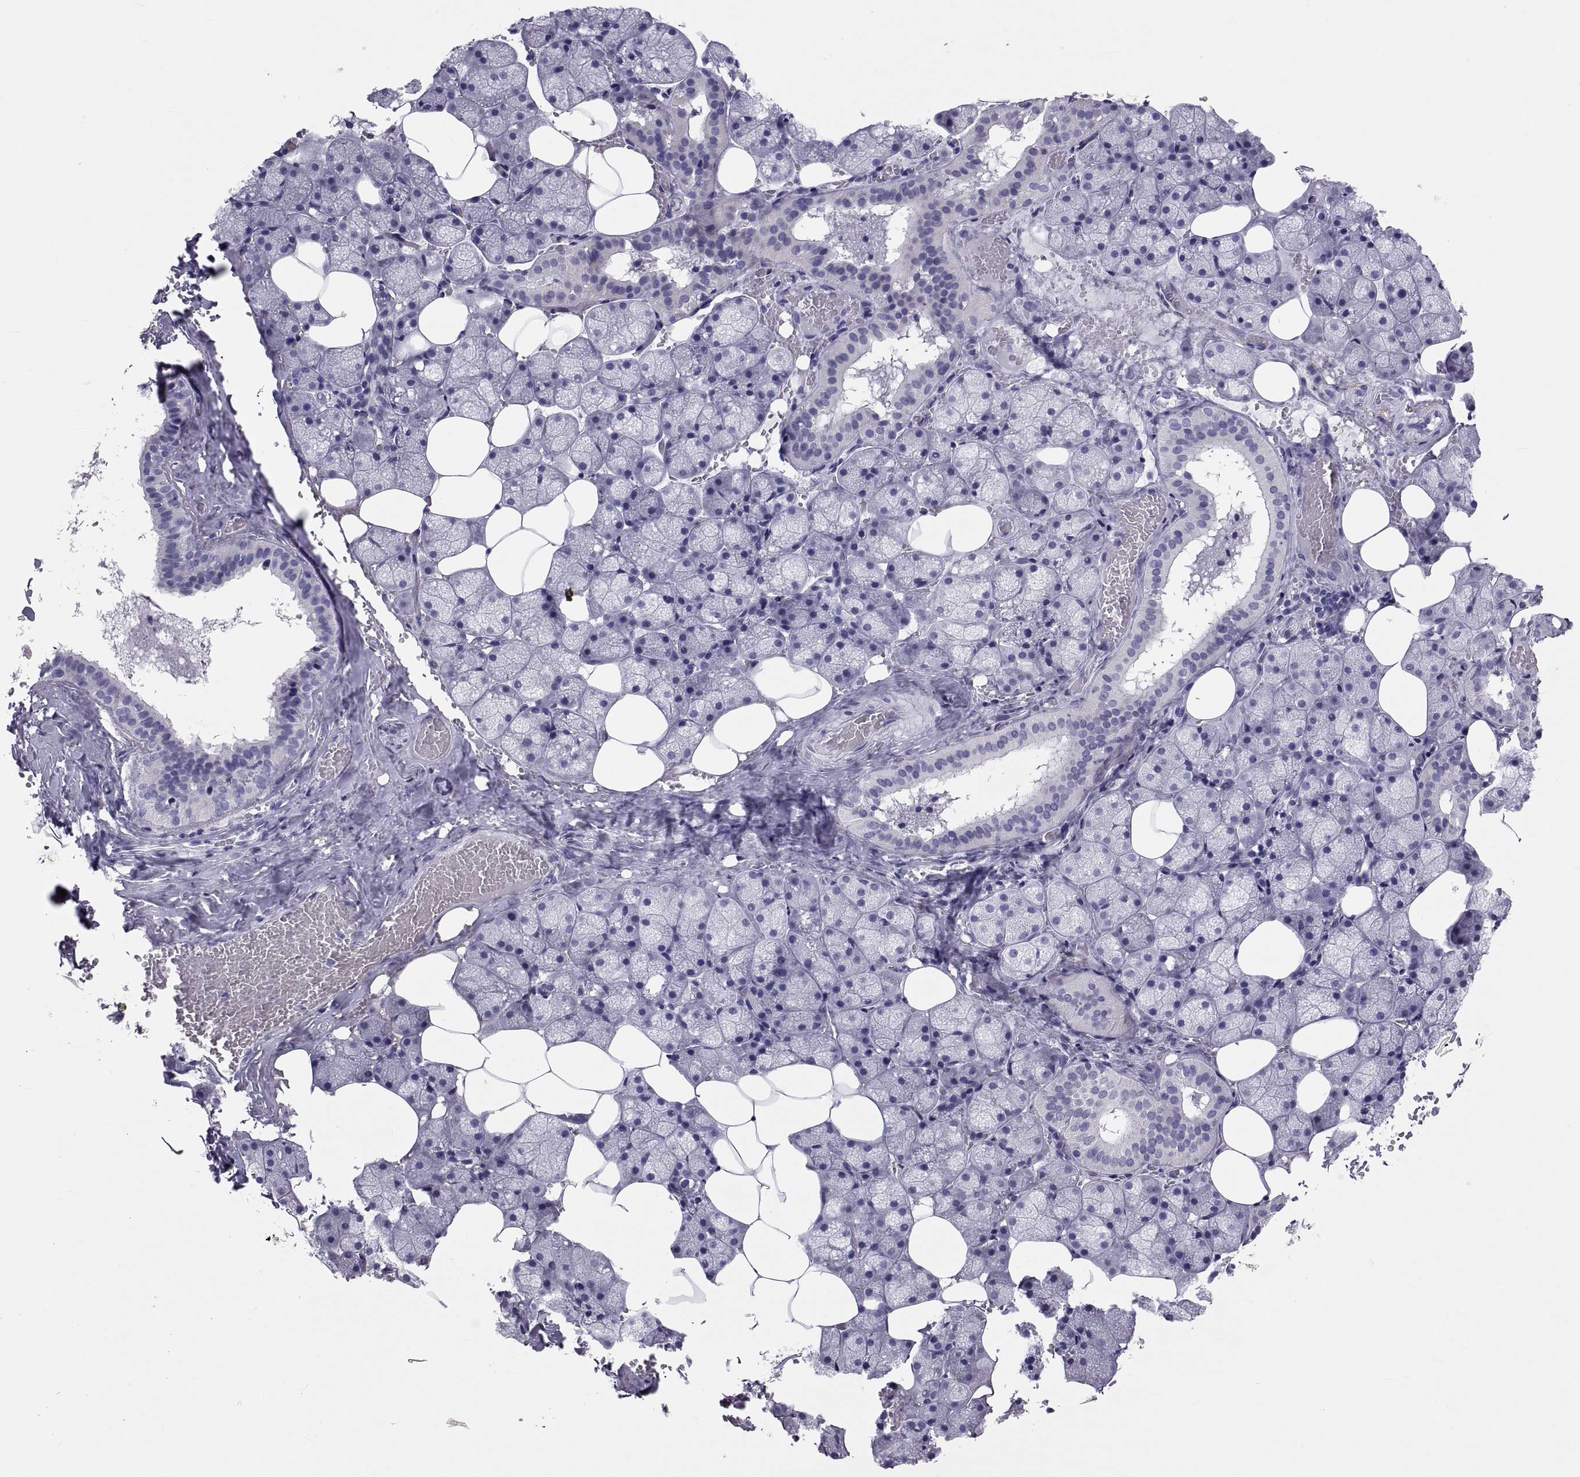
{"staining": {"intensity": "negative", "quantity": "none", "location": "none"}, "tissue": "salivary gland", "cell_type": "Glandular cells", "image_type": "normal", "snomed": [{"axis": "morphology", "description": "Normal tissue, NOS"}, {"axis": "topography", "description": "Salivary gland"}], "caption": "Photomicrograph shows no protein staining in glandular cells of normal salivary gland.", "gene": "DEFB129", "patient": {"sex": "male", "age": 38}}